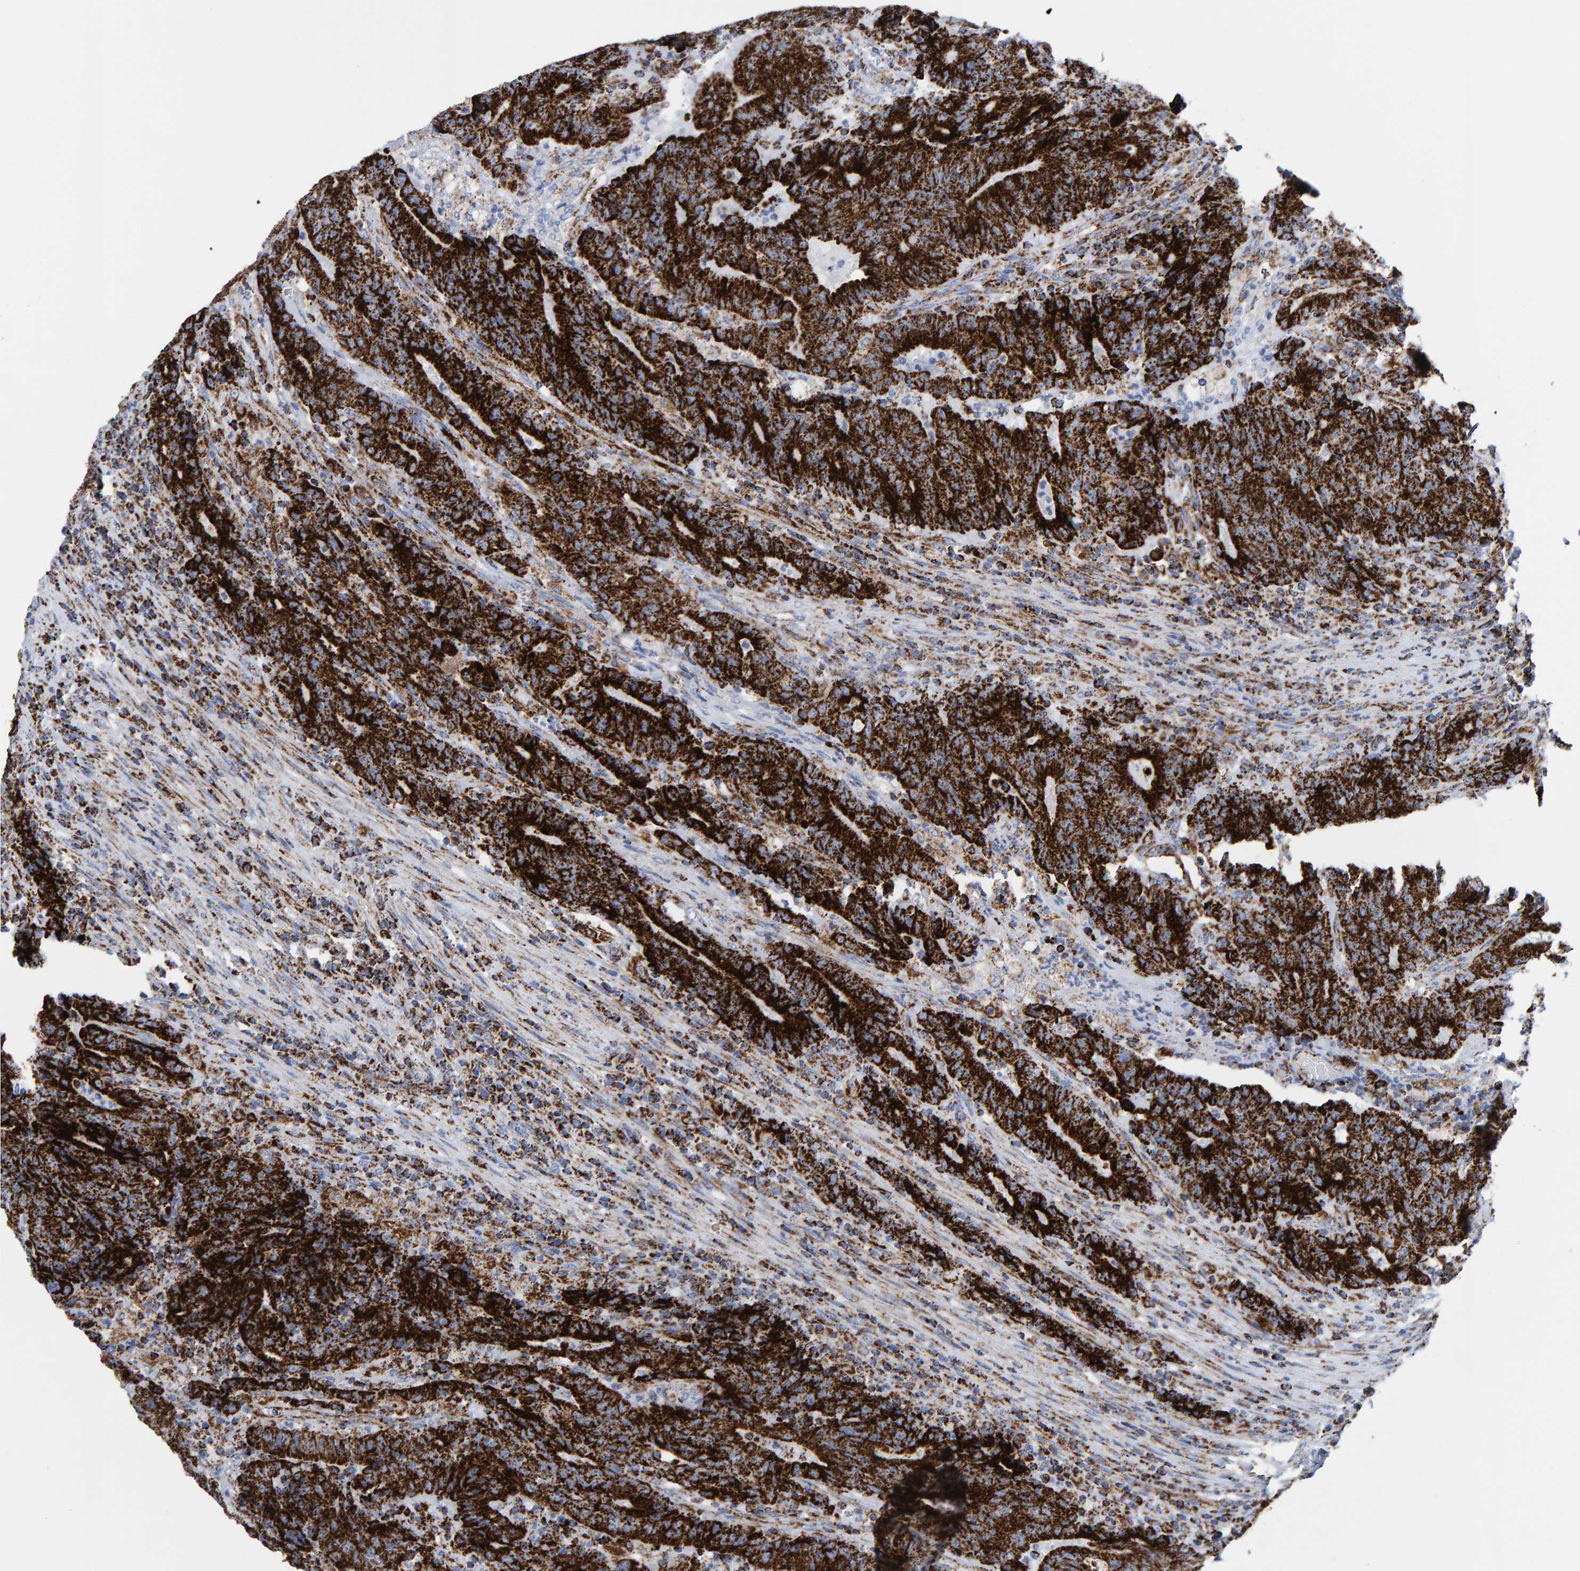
{"staining": {"intensity": "strong", "quantity": ">75%", "location": "cytoplasmic/membranous"}, "tissue": "colorectal cancer", "cell_type": "Tumor cells", "image_type": "cancer", "snomed": [{"axis": "morphology", "description": "Normal tissue, NOS"}, {"axis": "morphology", "description": "Adenocarcinoma, NOS"}, {"axis": "topography", "description": "Colon"}], "caption": "Strong cytoplasmic/membranous protein expression is seen in about >75% of tumor cells in colorectal cancer.", "gene": "ENSG00000262660", "patient": {"sex": "female", "age": 75}}